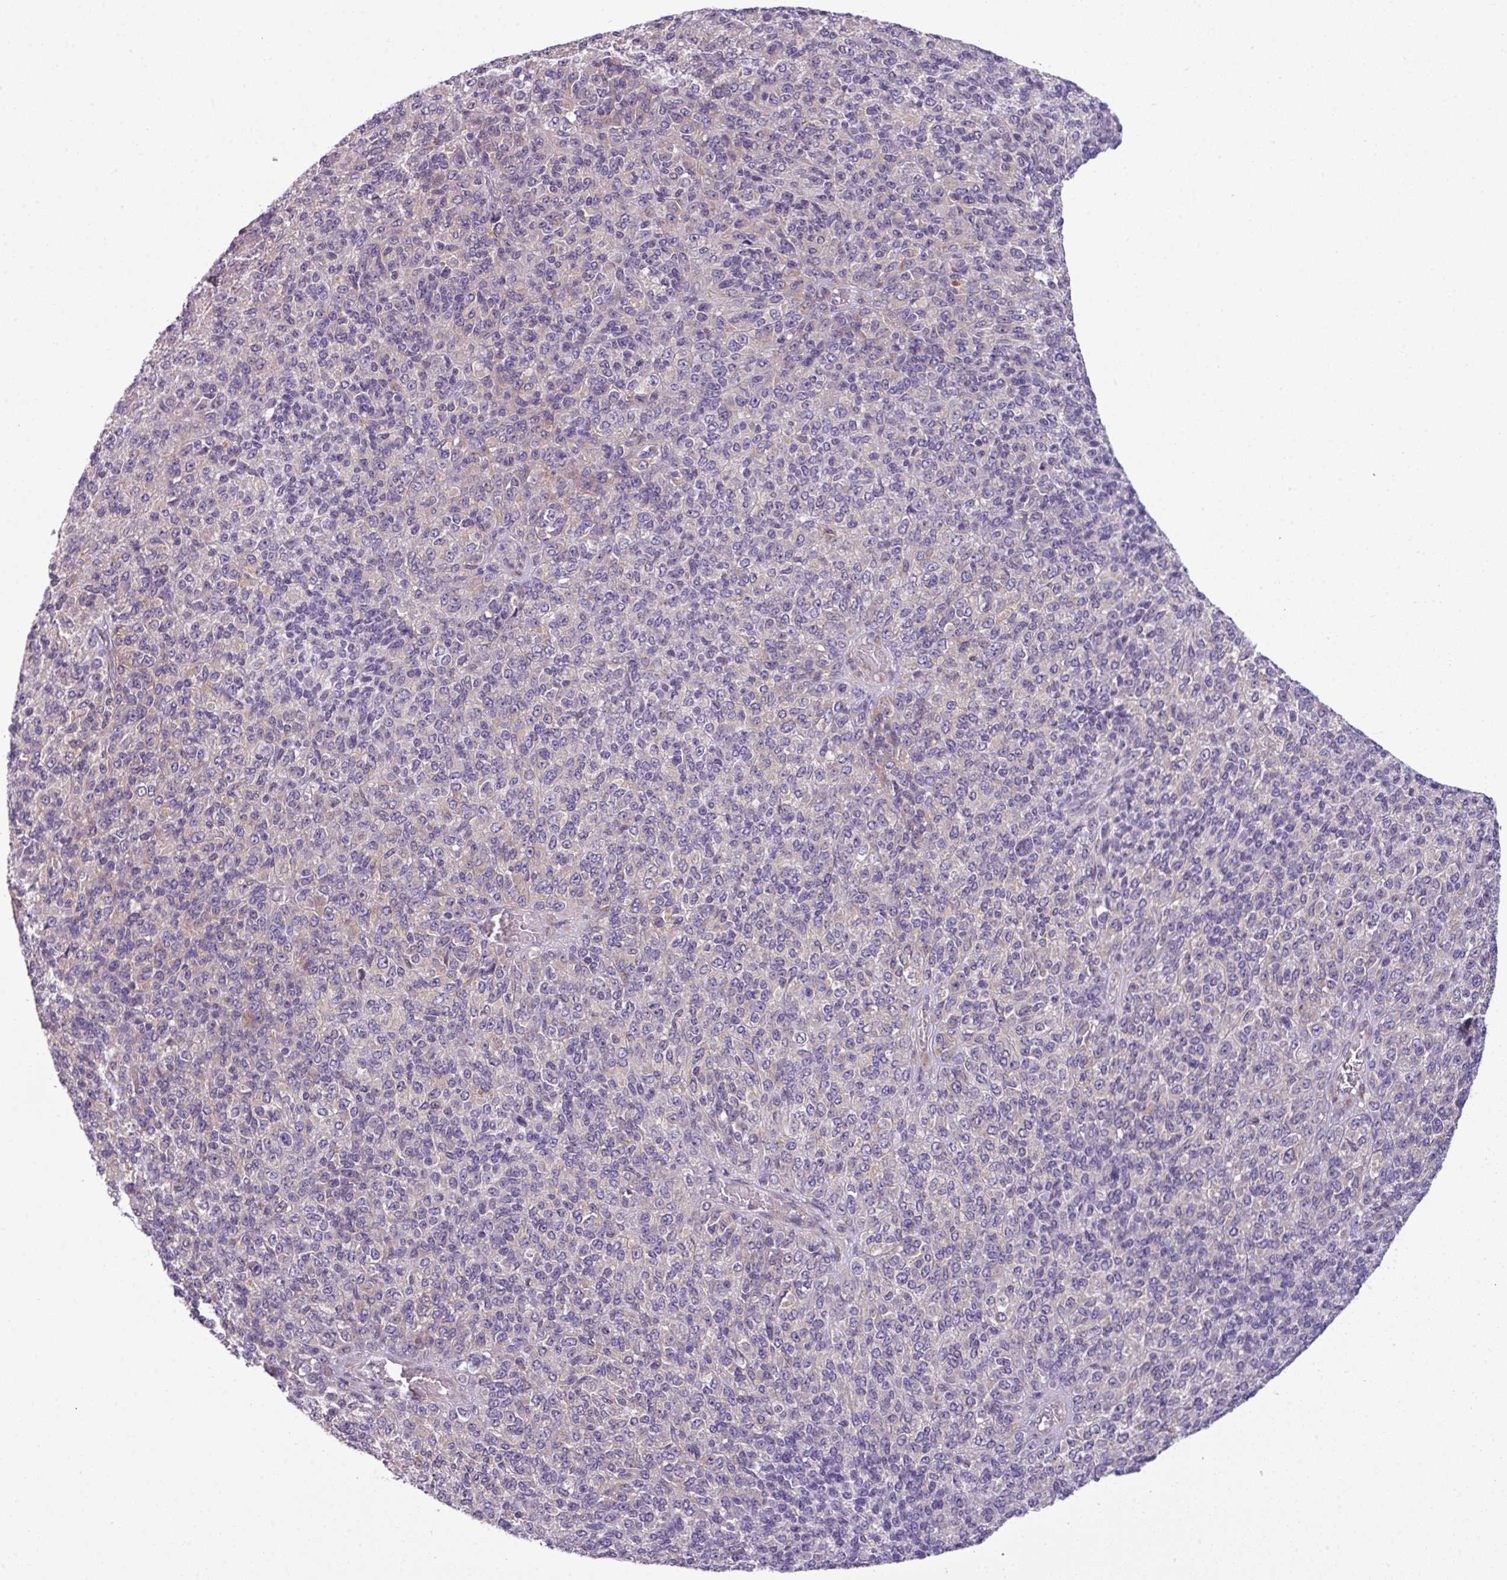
{"staining": {"intensity": "negative", "quantity": "none", "location": "none"}, "tissue": "melanoma", "cell_type": "Tumor cells", "image_type": "cancer", "snomed": [{"axis": "morphology", "description": "Malignant melanoma, Metastatic site"}, {"axis": "topography", "description": "Brain"}], "caption": "This is a photomicrograph of IHC staining of melanoma, which shows no staining in tumor cells.", "gene": "TOR1AIP2", "patient": {"sex": "female", "age": 56}}